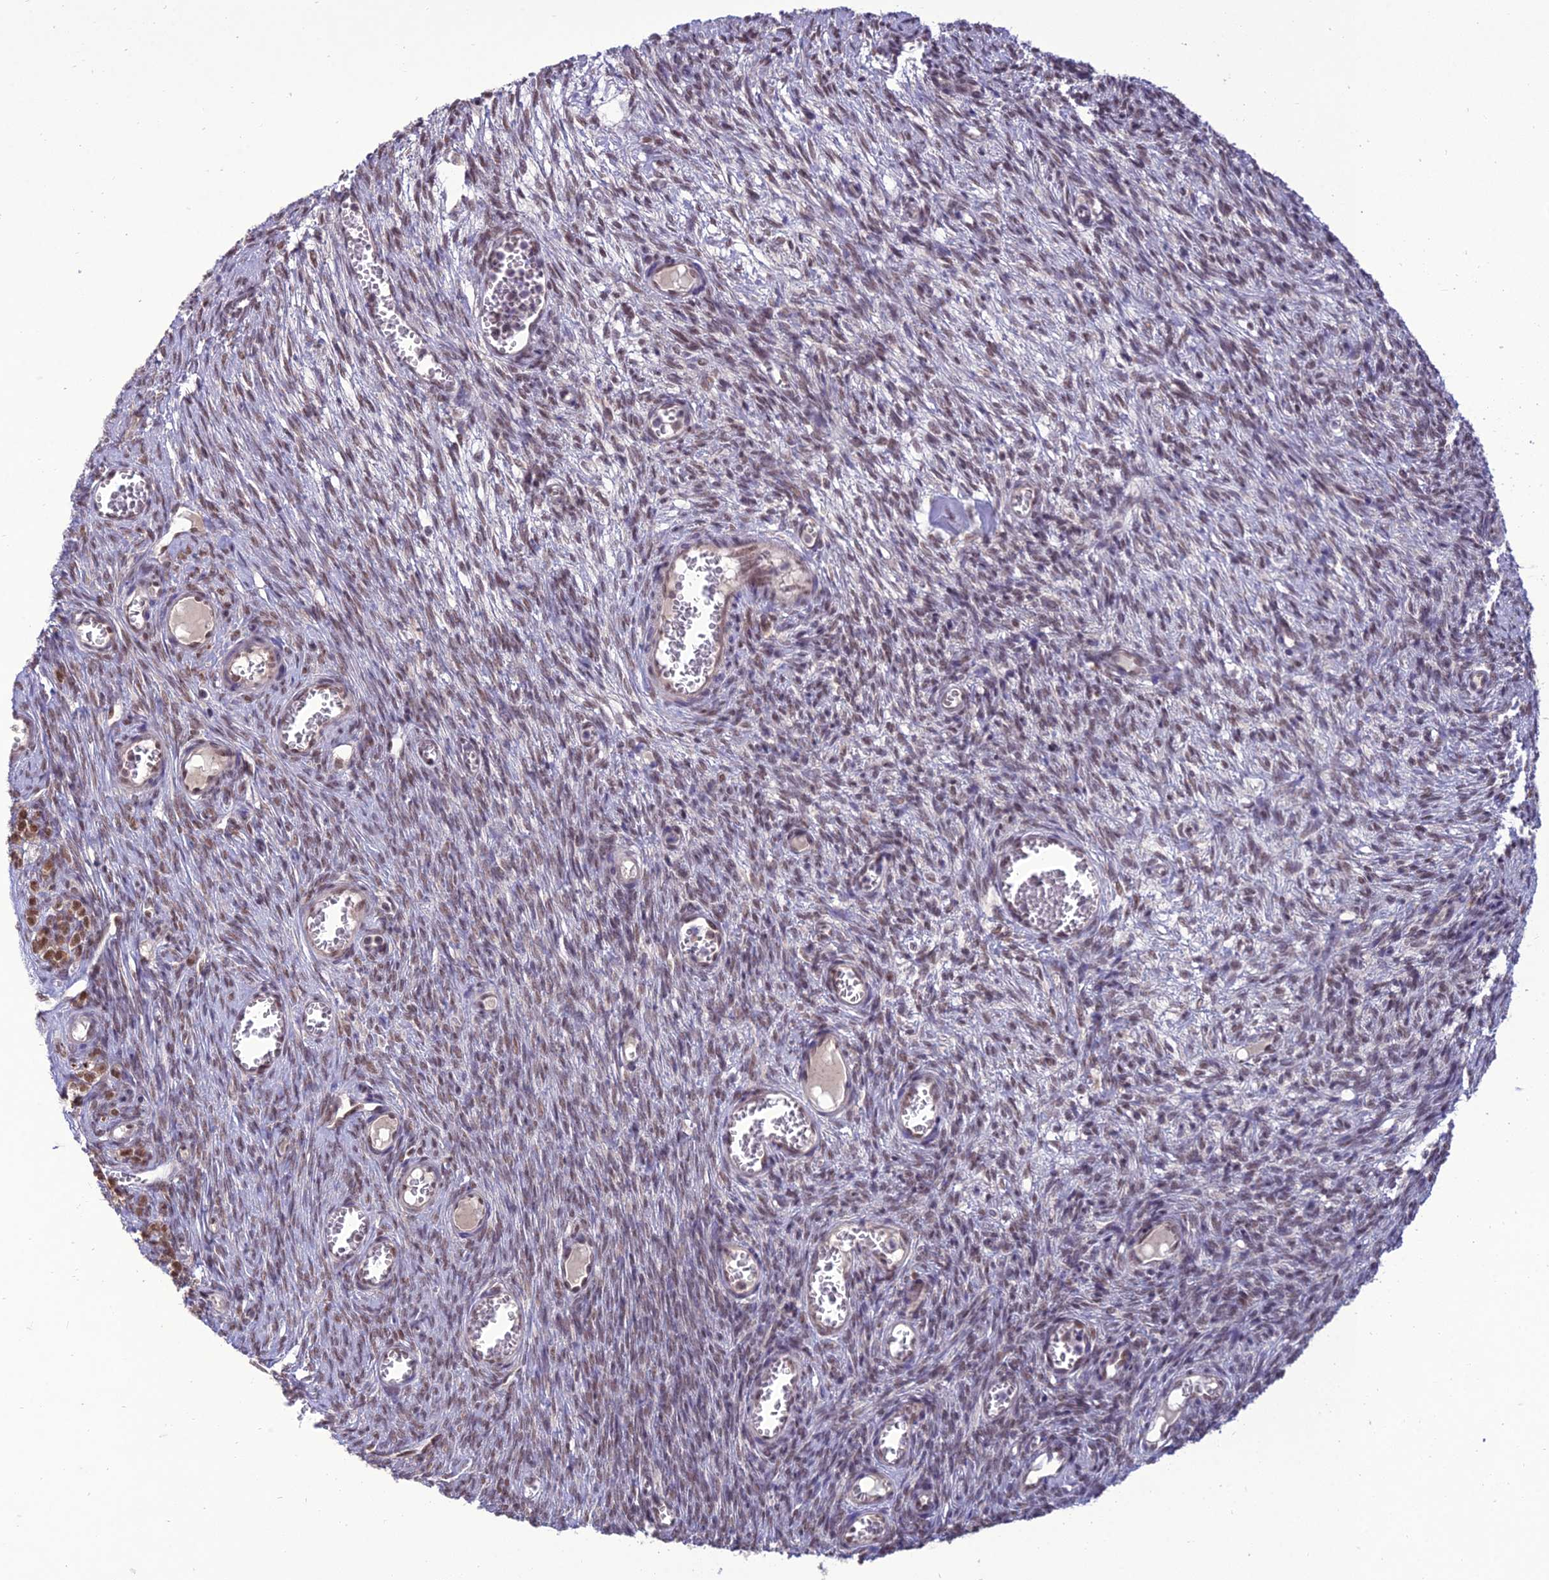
{"staining": {"intensity": "moderate", "quantity": ">75%", "location": "nuclear"}, "tissue": "ovary", "cell_type": "Follicle cells", "image_type": "normal", "snomed": [{"axis": "morphology", "description": "Normal tissue, NOS"}, {"axis": "topography", "description": "Ovary"}], "caption": "Immunohistochemistry (IHC) staining of normal ovary, which demonstrates medium levels of moderate nuclear positivity in approximately >75% of follicle cells indicating moderate nuclear protein expression. The staining was performed using DAB (brown) for protein detection and nuclei were counterstained in hematoxylin (blue).", "gene": "RANBP3", "patient": {"sex": "female", "age": 44}}